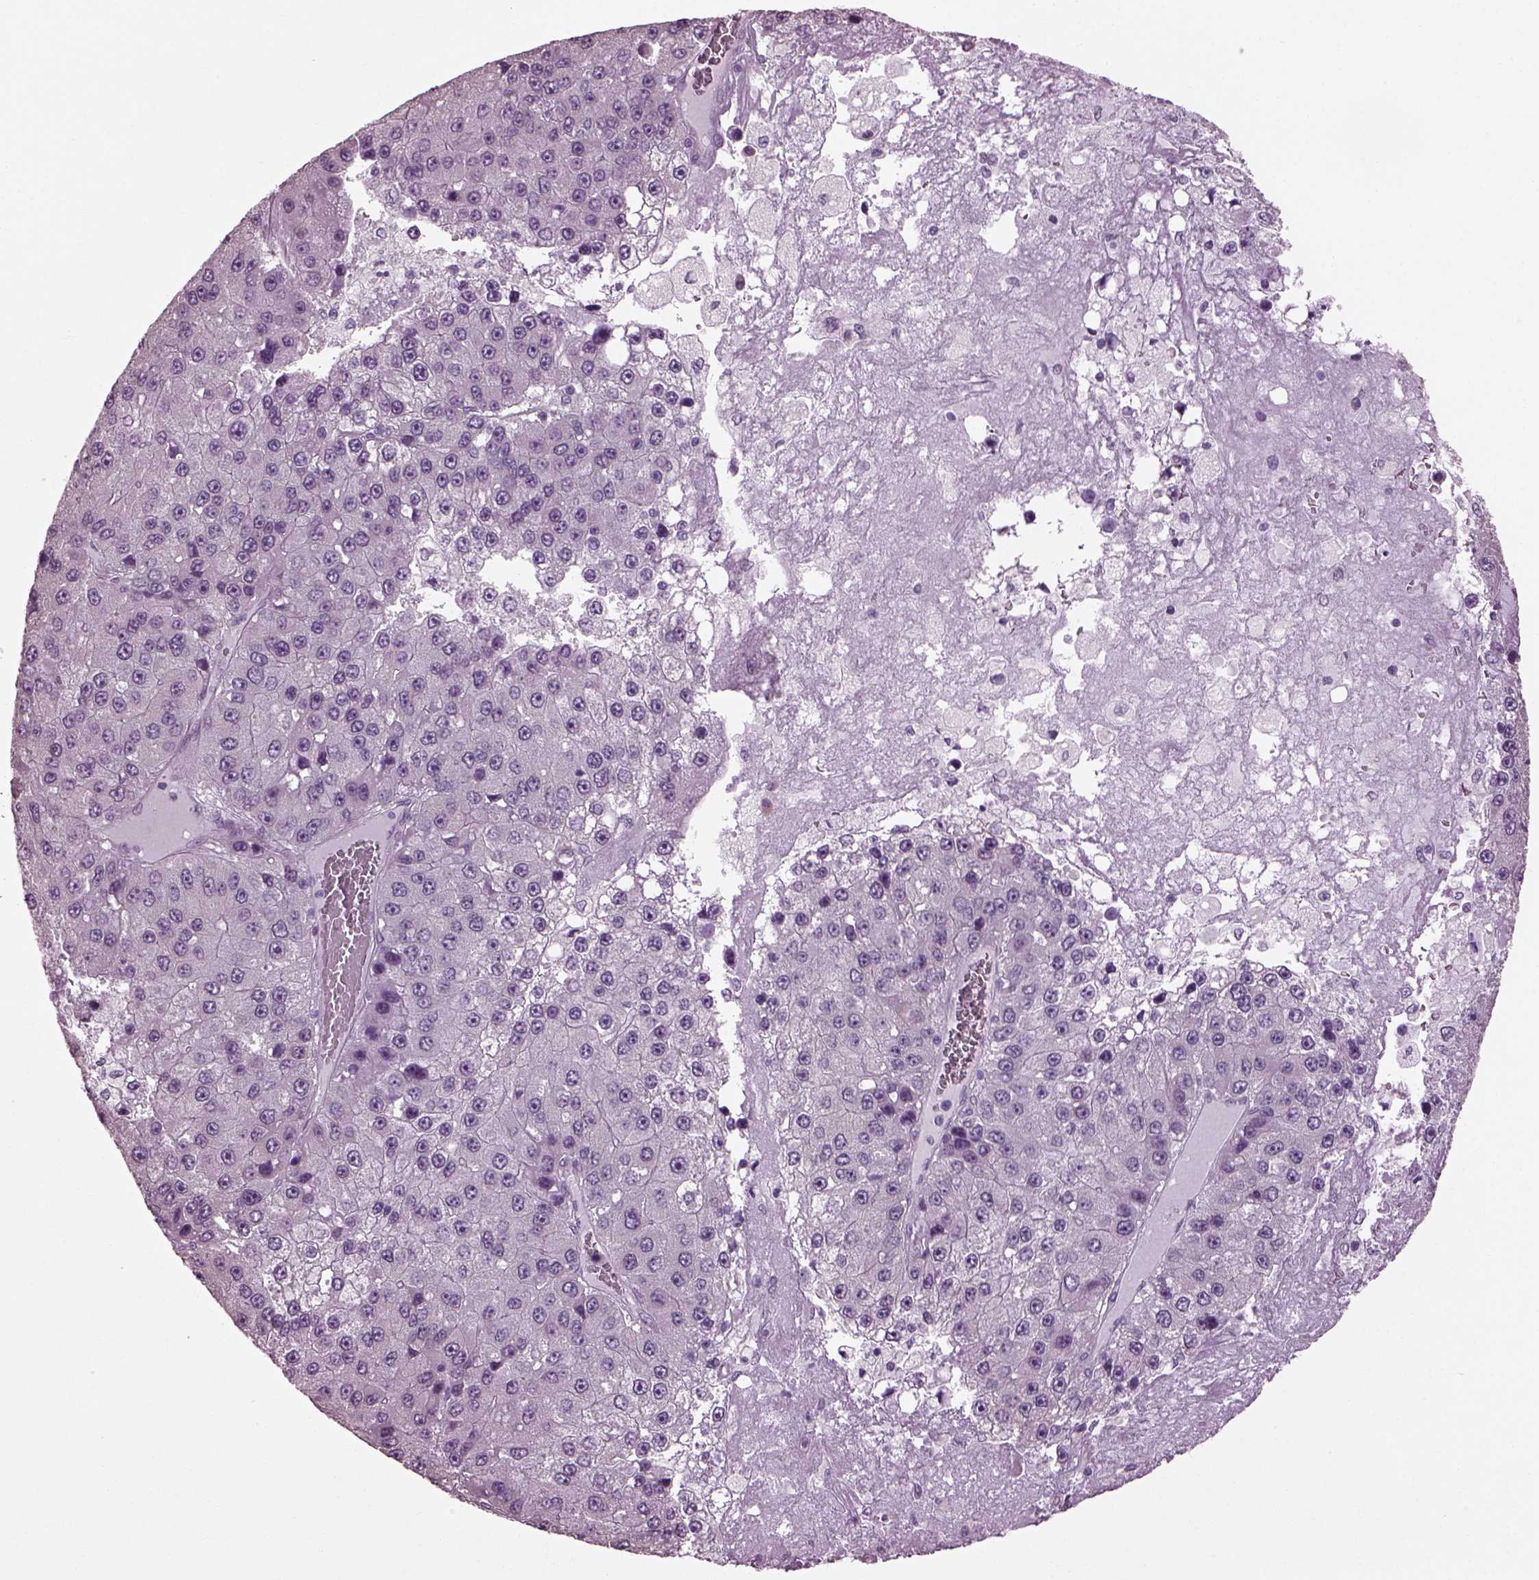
{"staining": {"intensity": "negative", "quantity": "none", "location": "none"}, "tissue": "liver cancer", "cell_type": "Tumor cells", "image_type": "cancer", "snomed": [{"axis": "morphology", "description": "Carcinoma, Hepatocellular, NOS"}, {"axis": "topography", "description": "Liver"}], "caption": "This is an immunohistochemistry histopathology image of human liver hepatocellular carcinoma. There is no expression in tumor cells.", "gene": "CABP5", "patient": {"sex": "female", "age": 73}}